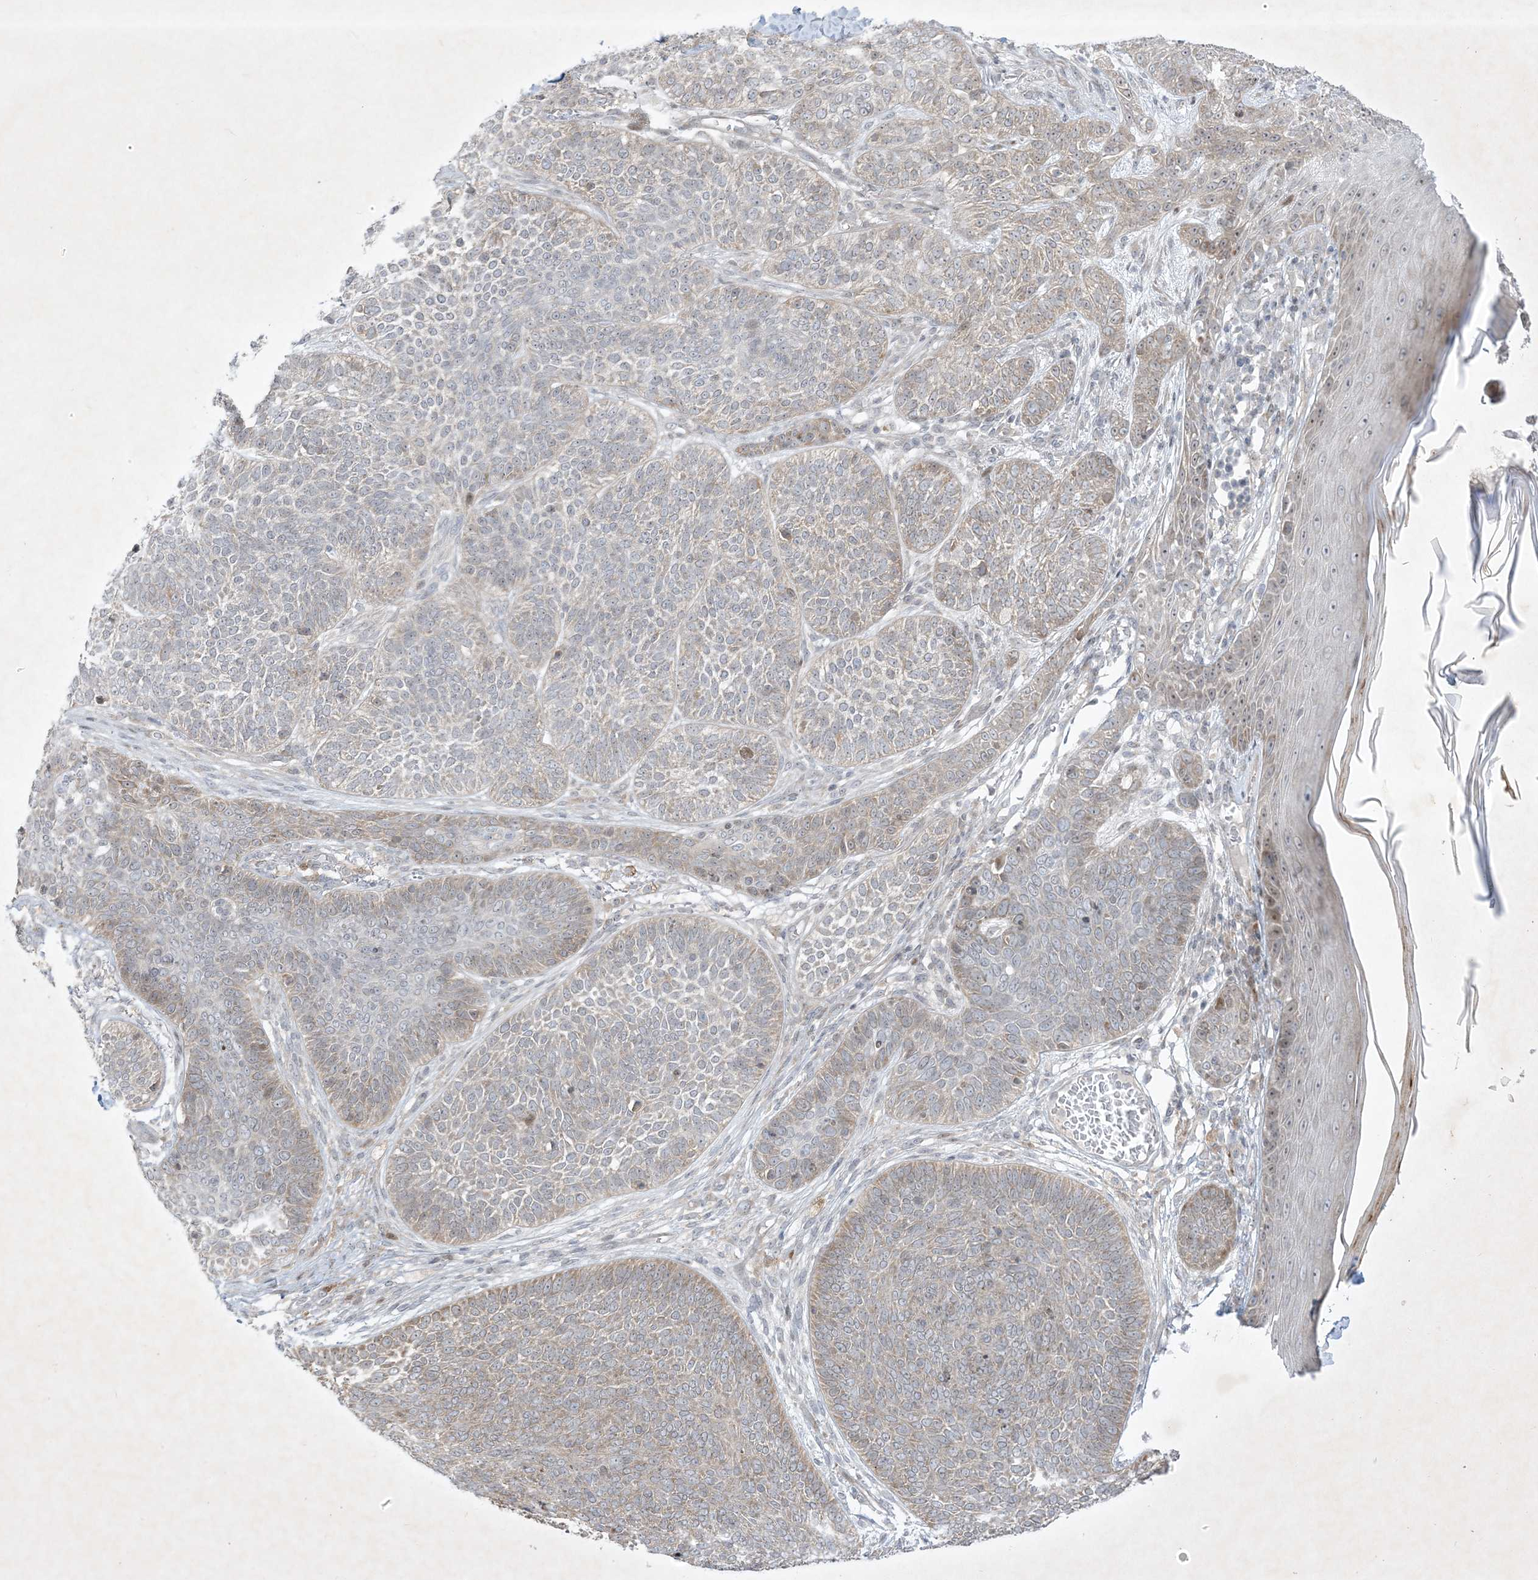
{"staining": {"intensity": "weak", "quantity": "25%-75%", "location": "cytoplasmic/membranous"}, "tissue": "skin cancer", "cell_type": "Tumor cells", "image_type": "cancer", "snomed": [{"axis": "morphology", "description": "Basal cell carcinoma"}, {"axis": "topography", "description": "Skin"}], "caption": "Skin cancer (basal cell carcinoma) stained with DAB (3,3'-diaminobenzidine) immunohistochemistry (IHC) demonstrates low levels of weak cytoplasmic/membranous expression in approximately 25%-75% of tumor cells.", "gene": "SOGA3", "patient": {"sex": "male", "age": 85}}